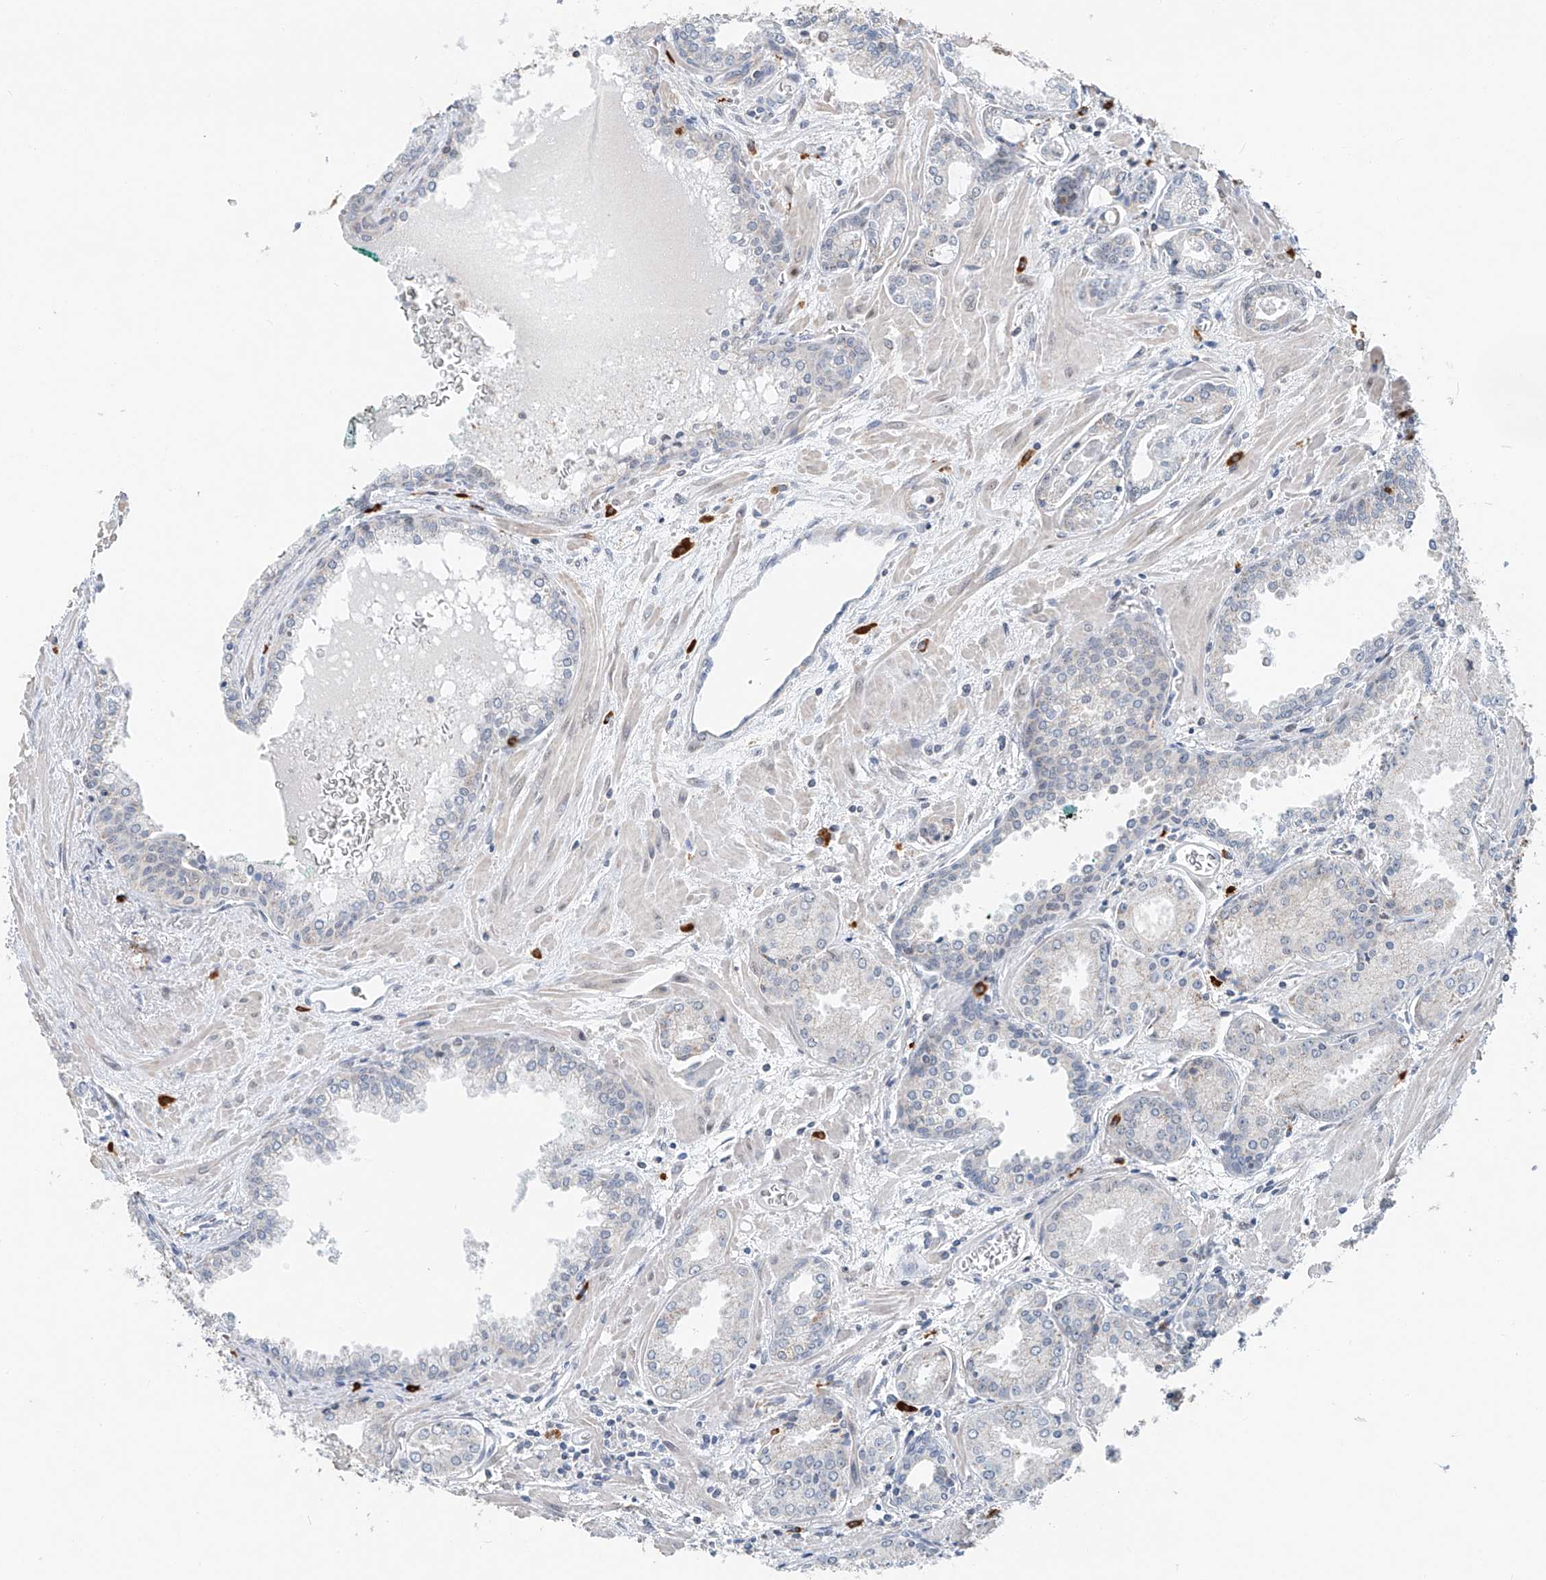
{"staining": {"intensity": "negative", "quantity": "none", "location": "none"}, "tissue": "prostate cancer", "cell_type": "Tumor cells", "image_type": "cancer", "snomed": [{"axis": "morphology", "description": "Adenocarcinoma, Low grade"}, {"axis": "topography", "description": "Prostate"}], "caption": "Human prostate cancer (low-grade adenocarcinoma) stained for a protein using immunohistochemistry displays no staining in tumor cells.", "gene": "KLF15", "patient": {"sex": "male", "age": 67}}